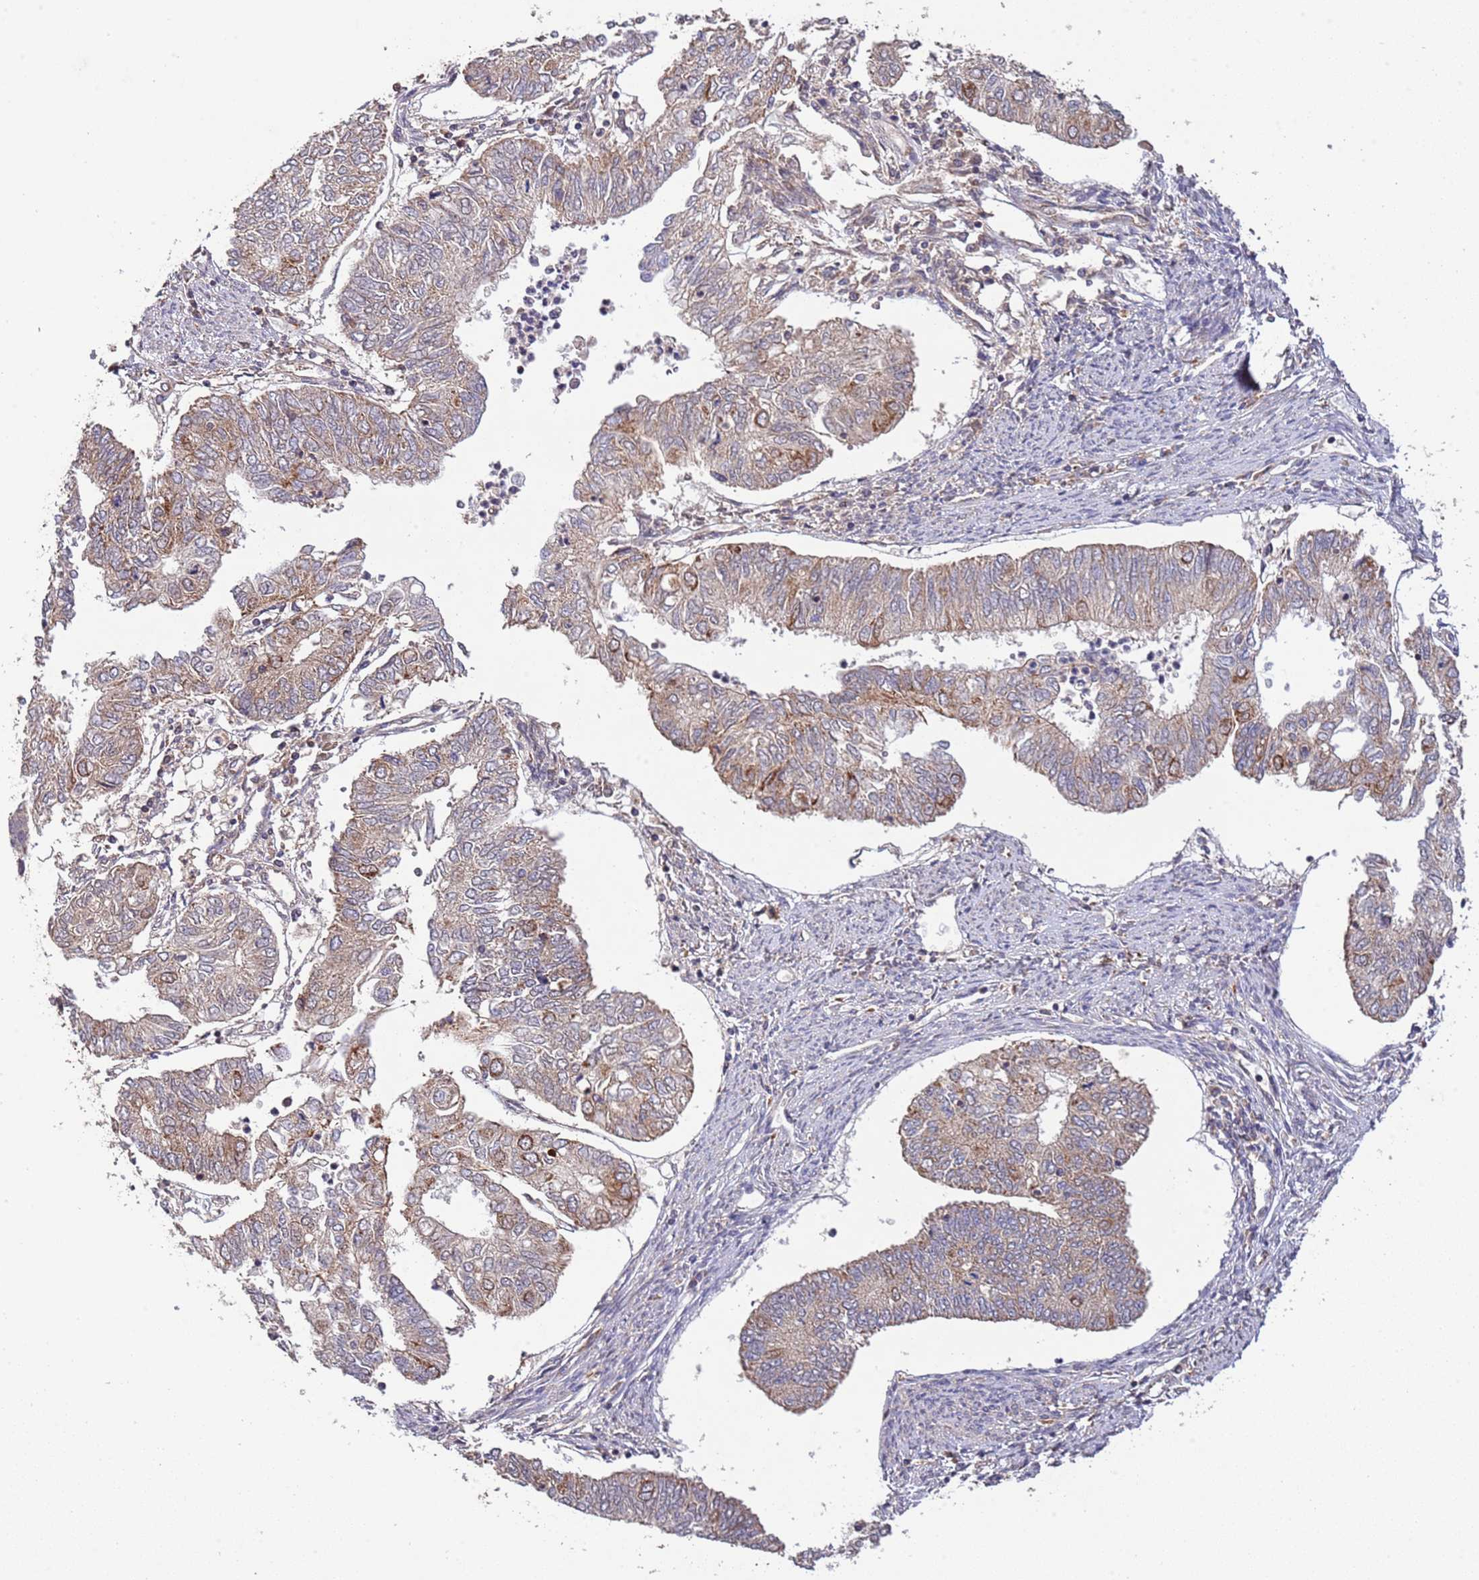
{"staining": {"intensity": "moderate", "quantity": "<25%", "location": "cytoplasmic/membranous"}, "tissue": "endometrial cancer", "cell_type": "Tumor cells", "image_type": "cancer", "snomed": [{"axis": "morphology", "description": "Adenocarcinoma, NOS"}, {"axis": "topography", "description": "Endometrium"}], "caption": "Protein expression analysis of endometrial adenocarcinoma exhibits moderate cytoplasmic/membranous staining in about <25% of tumor cells. (IHC, brightfield microscopy, high magnification).", "gene": "IVD", "patient": {"sex": "female", "age": 68}}